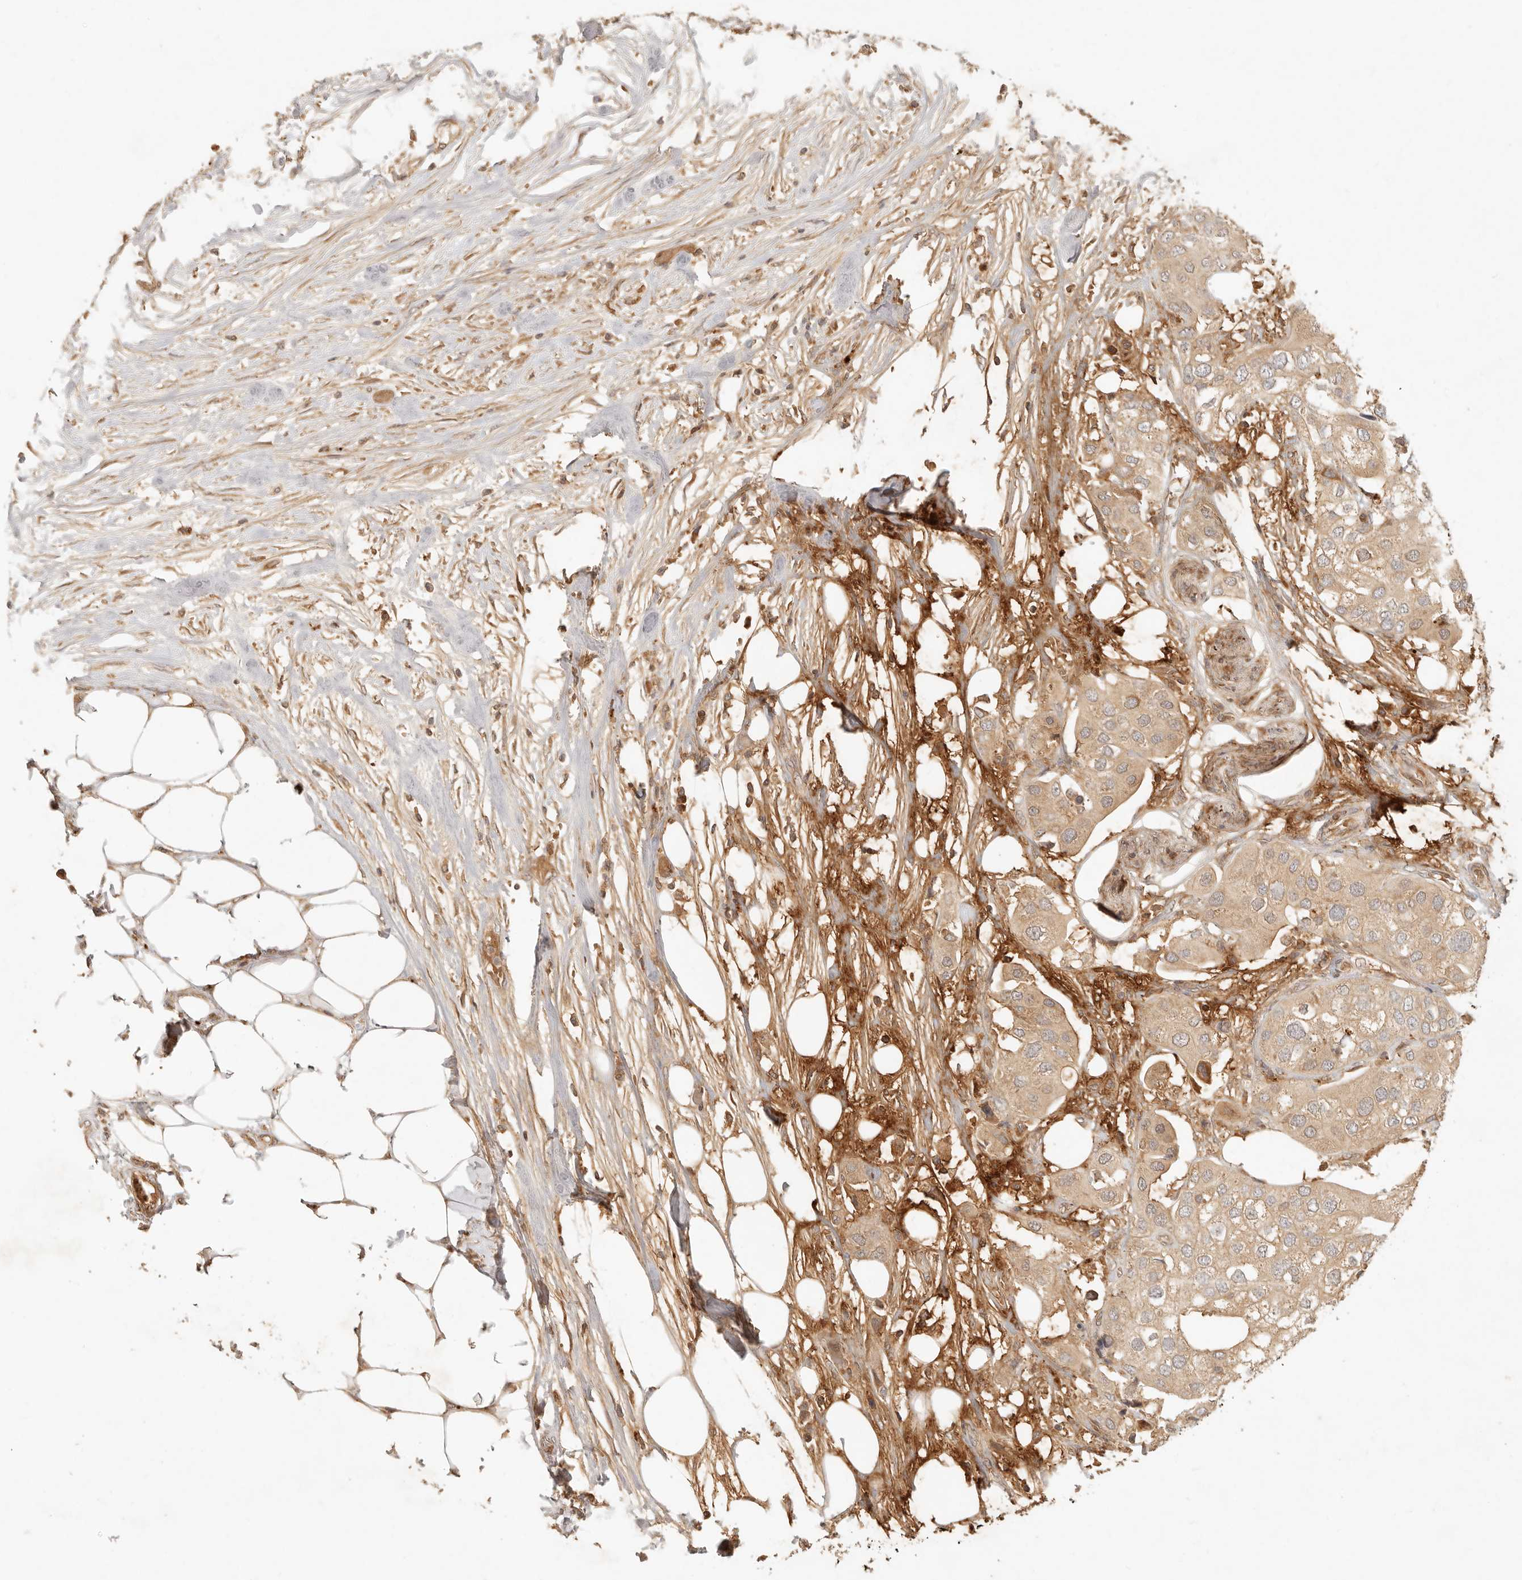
{"staining": {"intensity": "moderate", "quantity": ">75%", "location": "cytoplasmic/membranous"}, "tissue": "urothelial cancer", "cell_type": "Tumor cells", "image_type": "cancer", "snomed": [{"axis": "morphology", "description": "Urothelial carcinoma, High grade"}, {"axis": "topography", "description": "Urinary bladder"}], "caption": "Immunohistochemical staining of urothelial carcinoma (high-grade) demonstrates medium levels of moderate cytoplasmic/membranous staining in about >75% of tumor cells. Using DAB (3,3'-diaminobenzidine) (brown) and hematoxylin (blue) stains, captured at high magnification using brightfield microscopy.", "gene": "ANKRD61", "patient": {"sex": "male", "age": 64}}